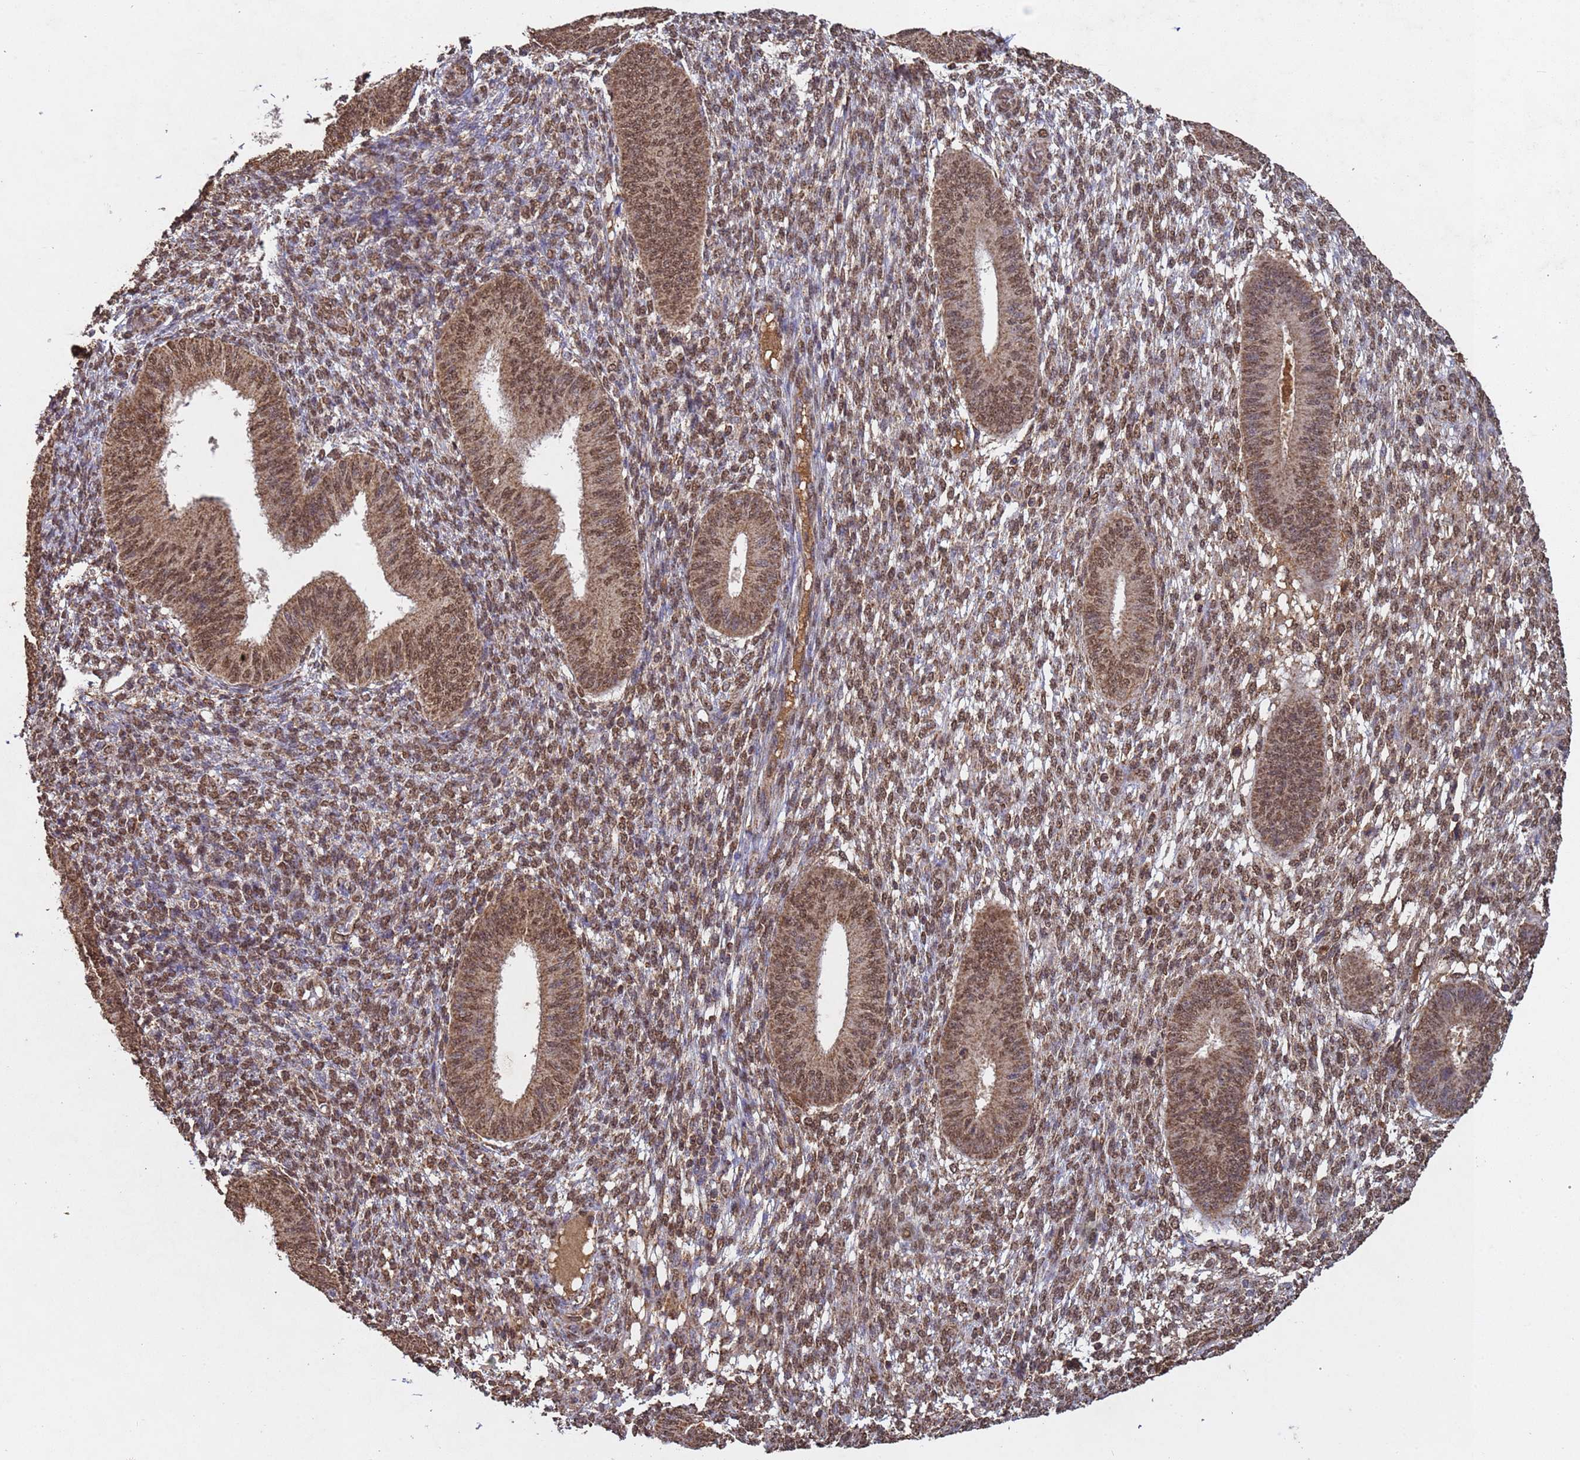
{"staining": {"intensity": "moderate", "quantity": ">75%", "location": "nuclear"}, "tissue": "endometrium", "cell_type": "Cells in endometrial stroma", "image_type": "normal", "snomed": [{"axis": "morphology", "description": "Normal tissue, NOS"}, {"axis": "topography", "description": "Endometrium"}], "caption": "Endometrium stained for a protein (brown) shows moderate nuclear positive staining in about >75% of cells in endometrial stroma.", "gene": "HDAC10", "patient": {"sex": "female", "age": 49}}